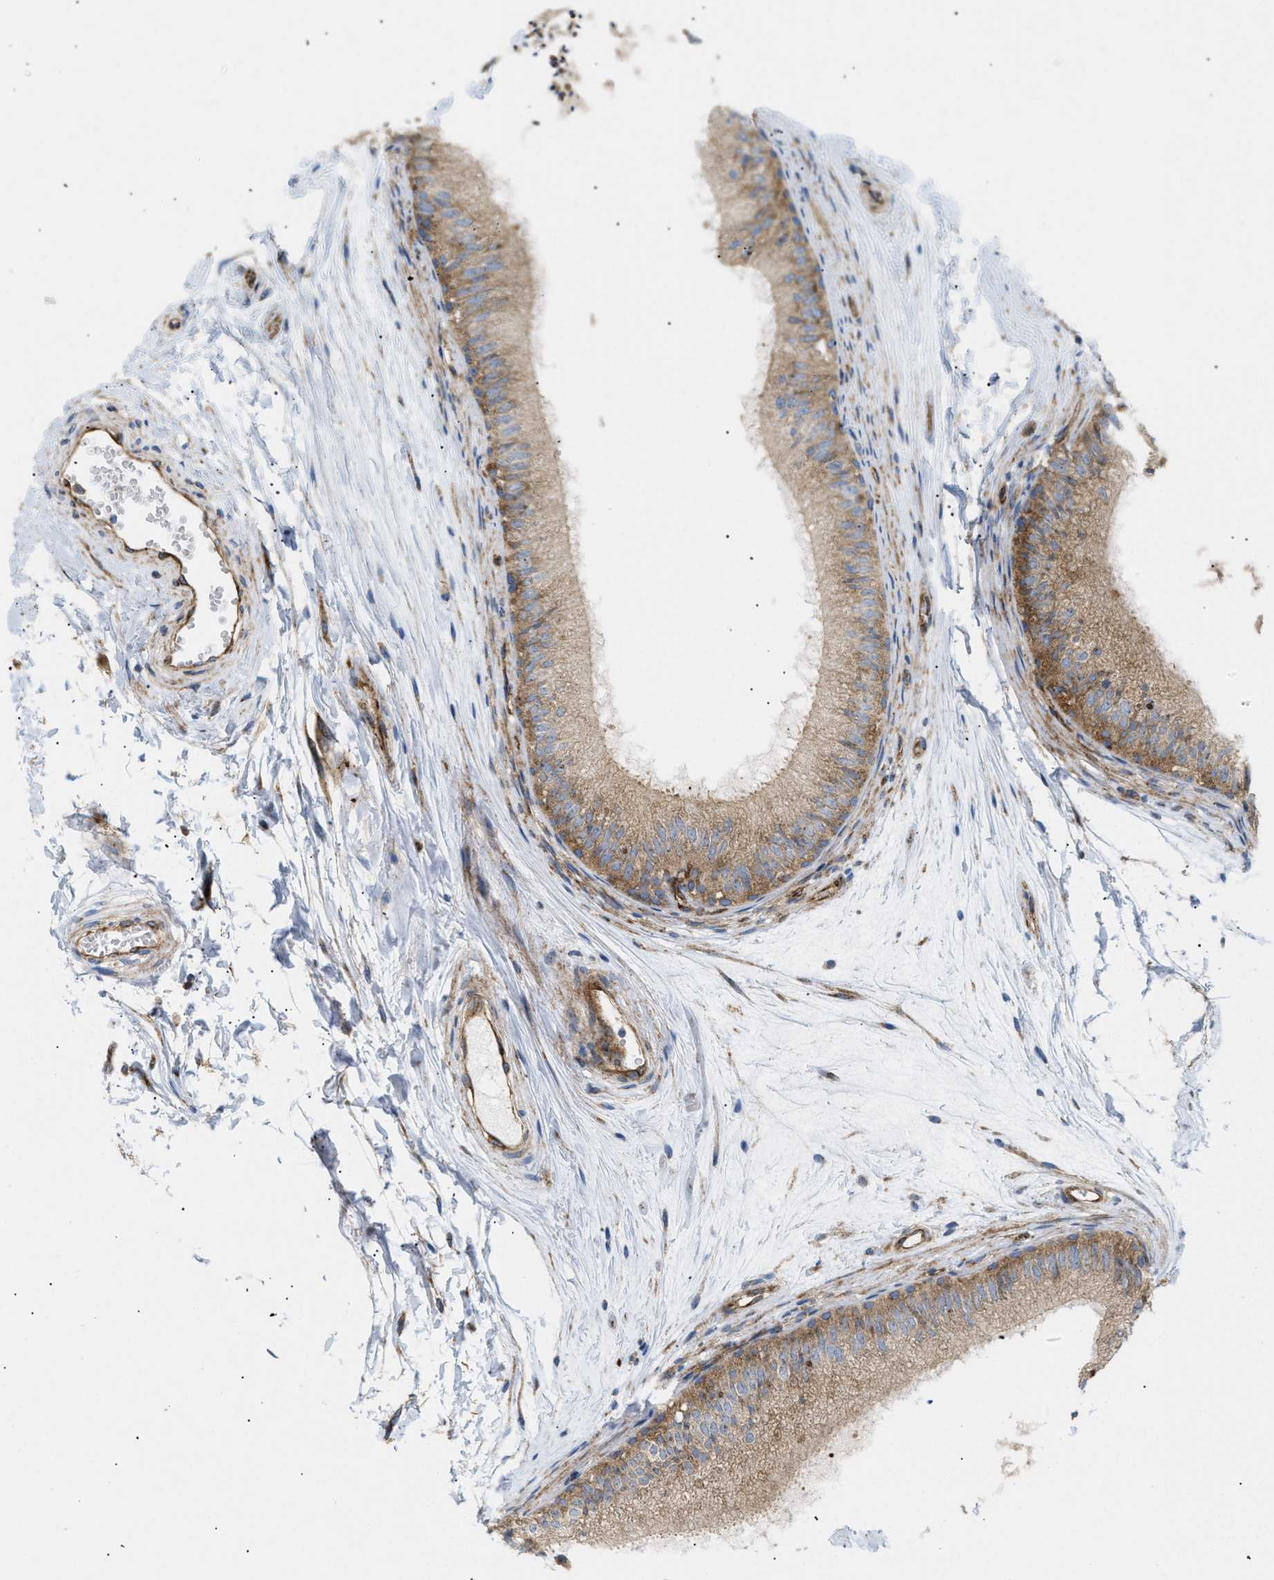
{"staining": {"intensity": "moderate", "quantity": ">75%", "location": "cytoplasmic/membranous"}, "tissue": "epididymis", "cell_type": "Glandular cells", "image_type": "normal", "snomed": [{"axis": "morphology", "description": "Normal tissue, NOS"}, {"axis": "topography", "description": "Epididymis"}], "caption": "IHC image of unremarkable human epididymis stained for a protein (brown), which reveals medium levels of moderate cytoplasmic/membranous expression in approximately >75% of glandular cells.", "gene": "DCTN4", "patient": {"sex": "male", "age": 56}}